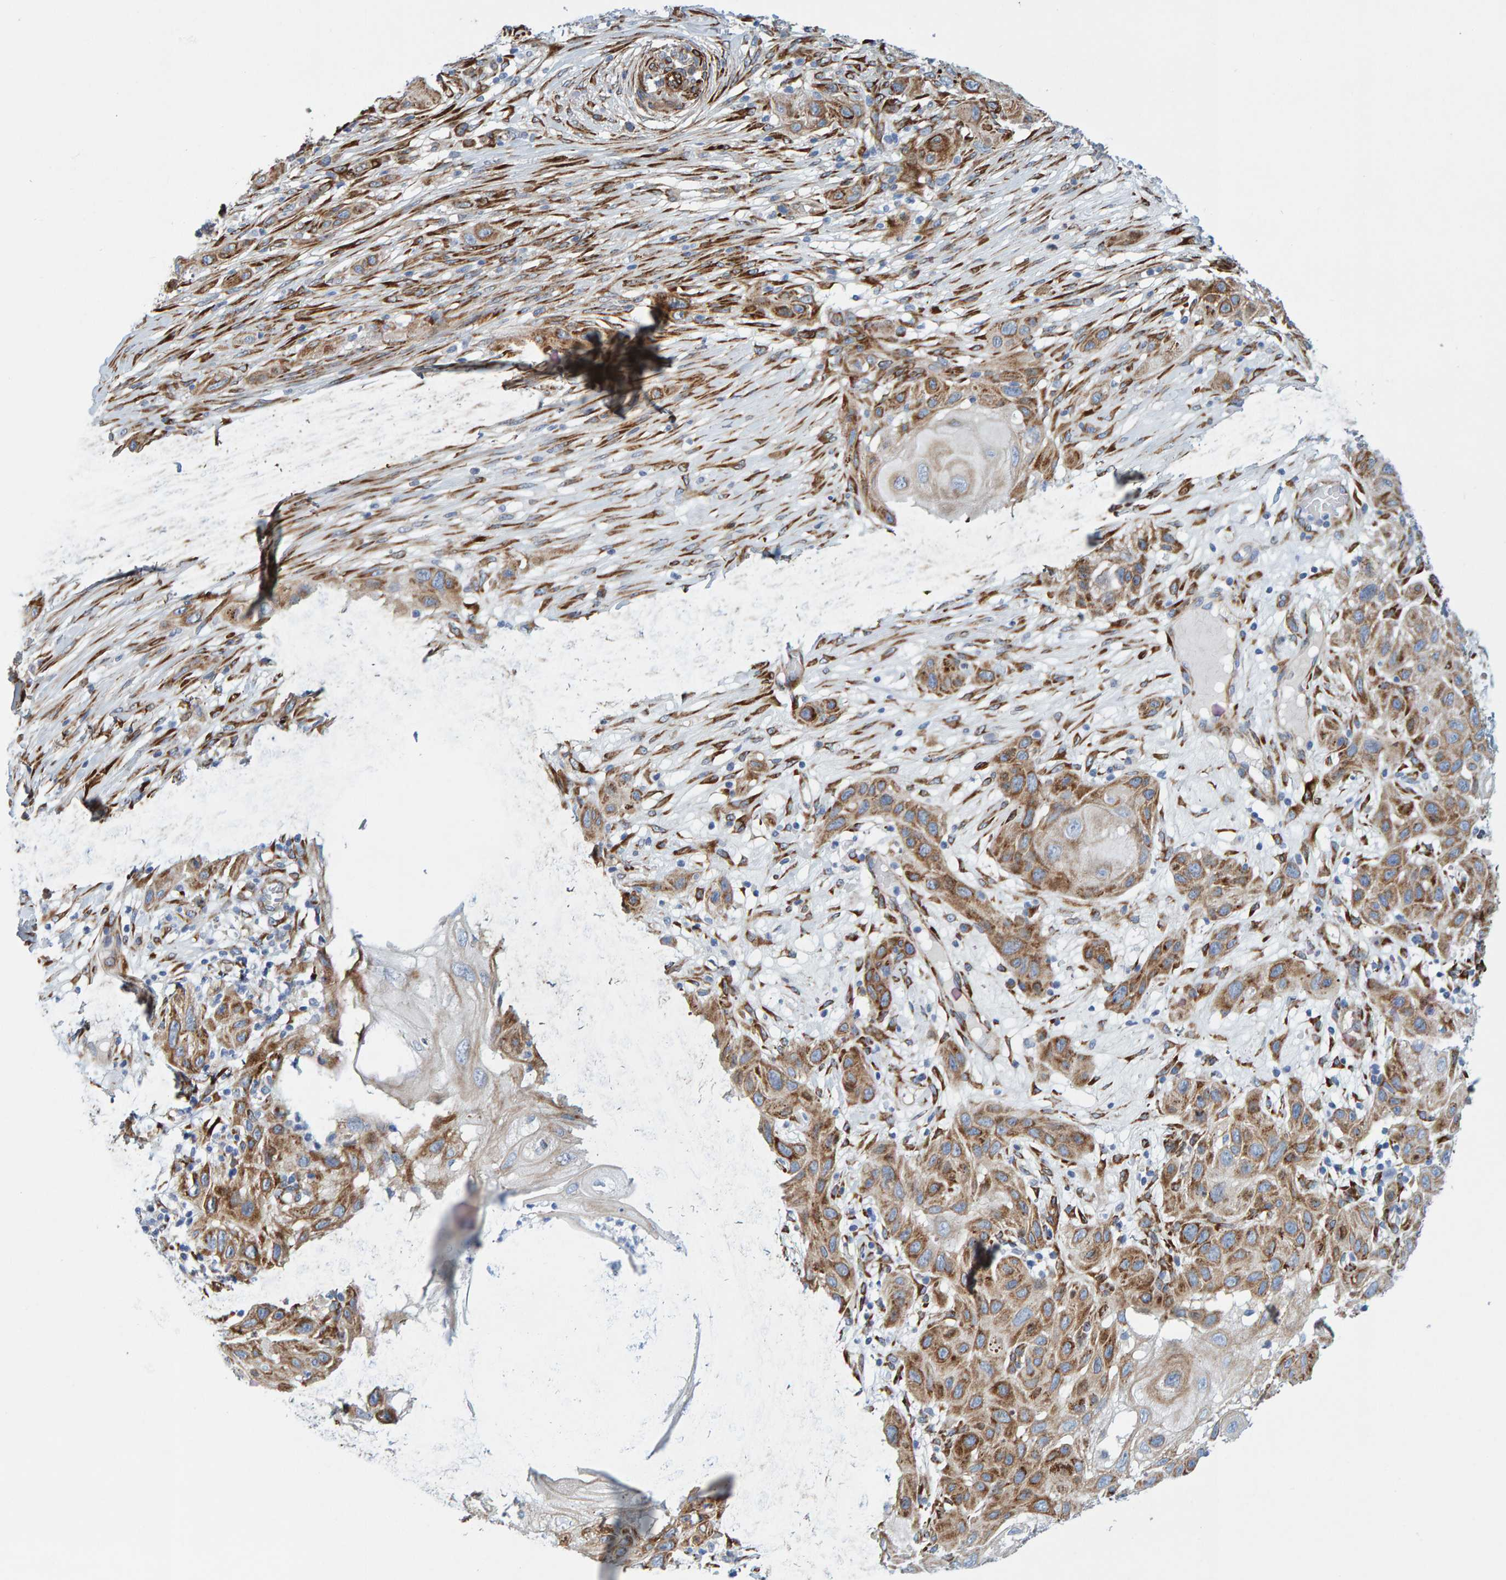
{"staining": {"intensity": "moderate", "quantity": ">75%", "location": "cytoplasmic/membranous"}, "tissue": "skin cancer", "cell_type": "Tumor cells", "image_type": "cancer", "snomed": [{"axis": "morphology", "description": "Squamous cell carcinoma, NOS"}, {"axis": "topography", "description": "Skin"}], "caption": "Skin squamous cell carcinoma stained with a brown dye reveals moderate cytoplasmic/membranous positive positivity in approximately >75% of tumor cells.", "gene": "MMP16", "patient": {"sex": "female", "age": 96}}